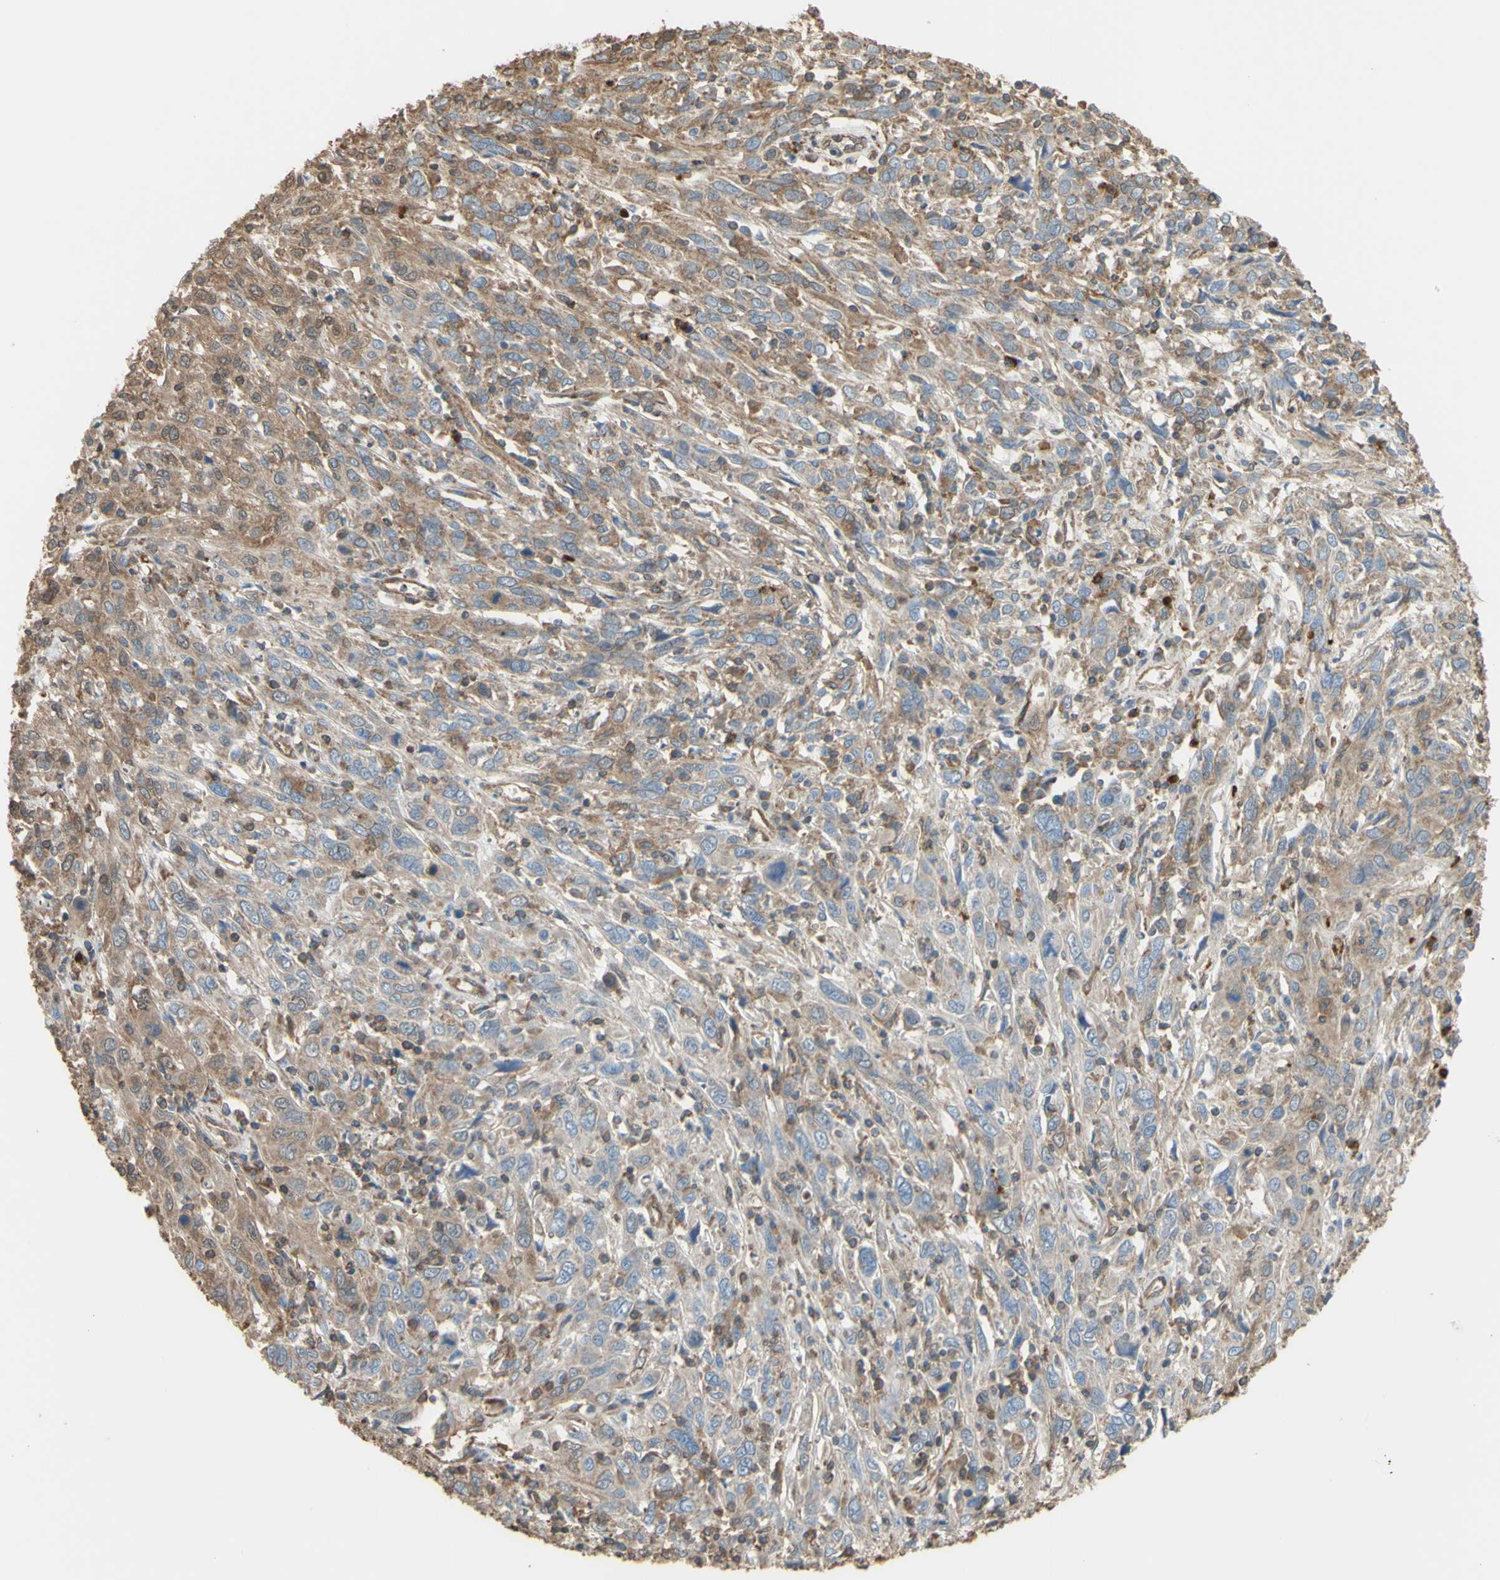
{"staining": {"intensity": "moderate", "quantity": ">75%", "location": "cytoplasmic/membranous"}, "tissue": "cervical cancer", "cell_type": "Tumor cells", "image_type": "cancer", "snomed": [{"axis": "morphology", "description": "Squamous cell carcinoma, NOS"}, {"axis": "topography", "description": "Cervix"}], "caption": "Protein expression by immunohistochemistry (IHC) reveals moderate cytoplasmic/membranous expression in approximately >75% of tumor cells in cervical cancer.", "gene": "CTTN", "patient": {"sex": "female", "age": 46}}